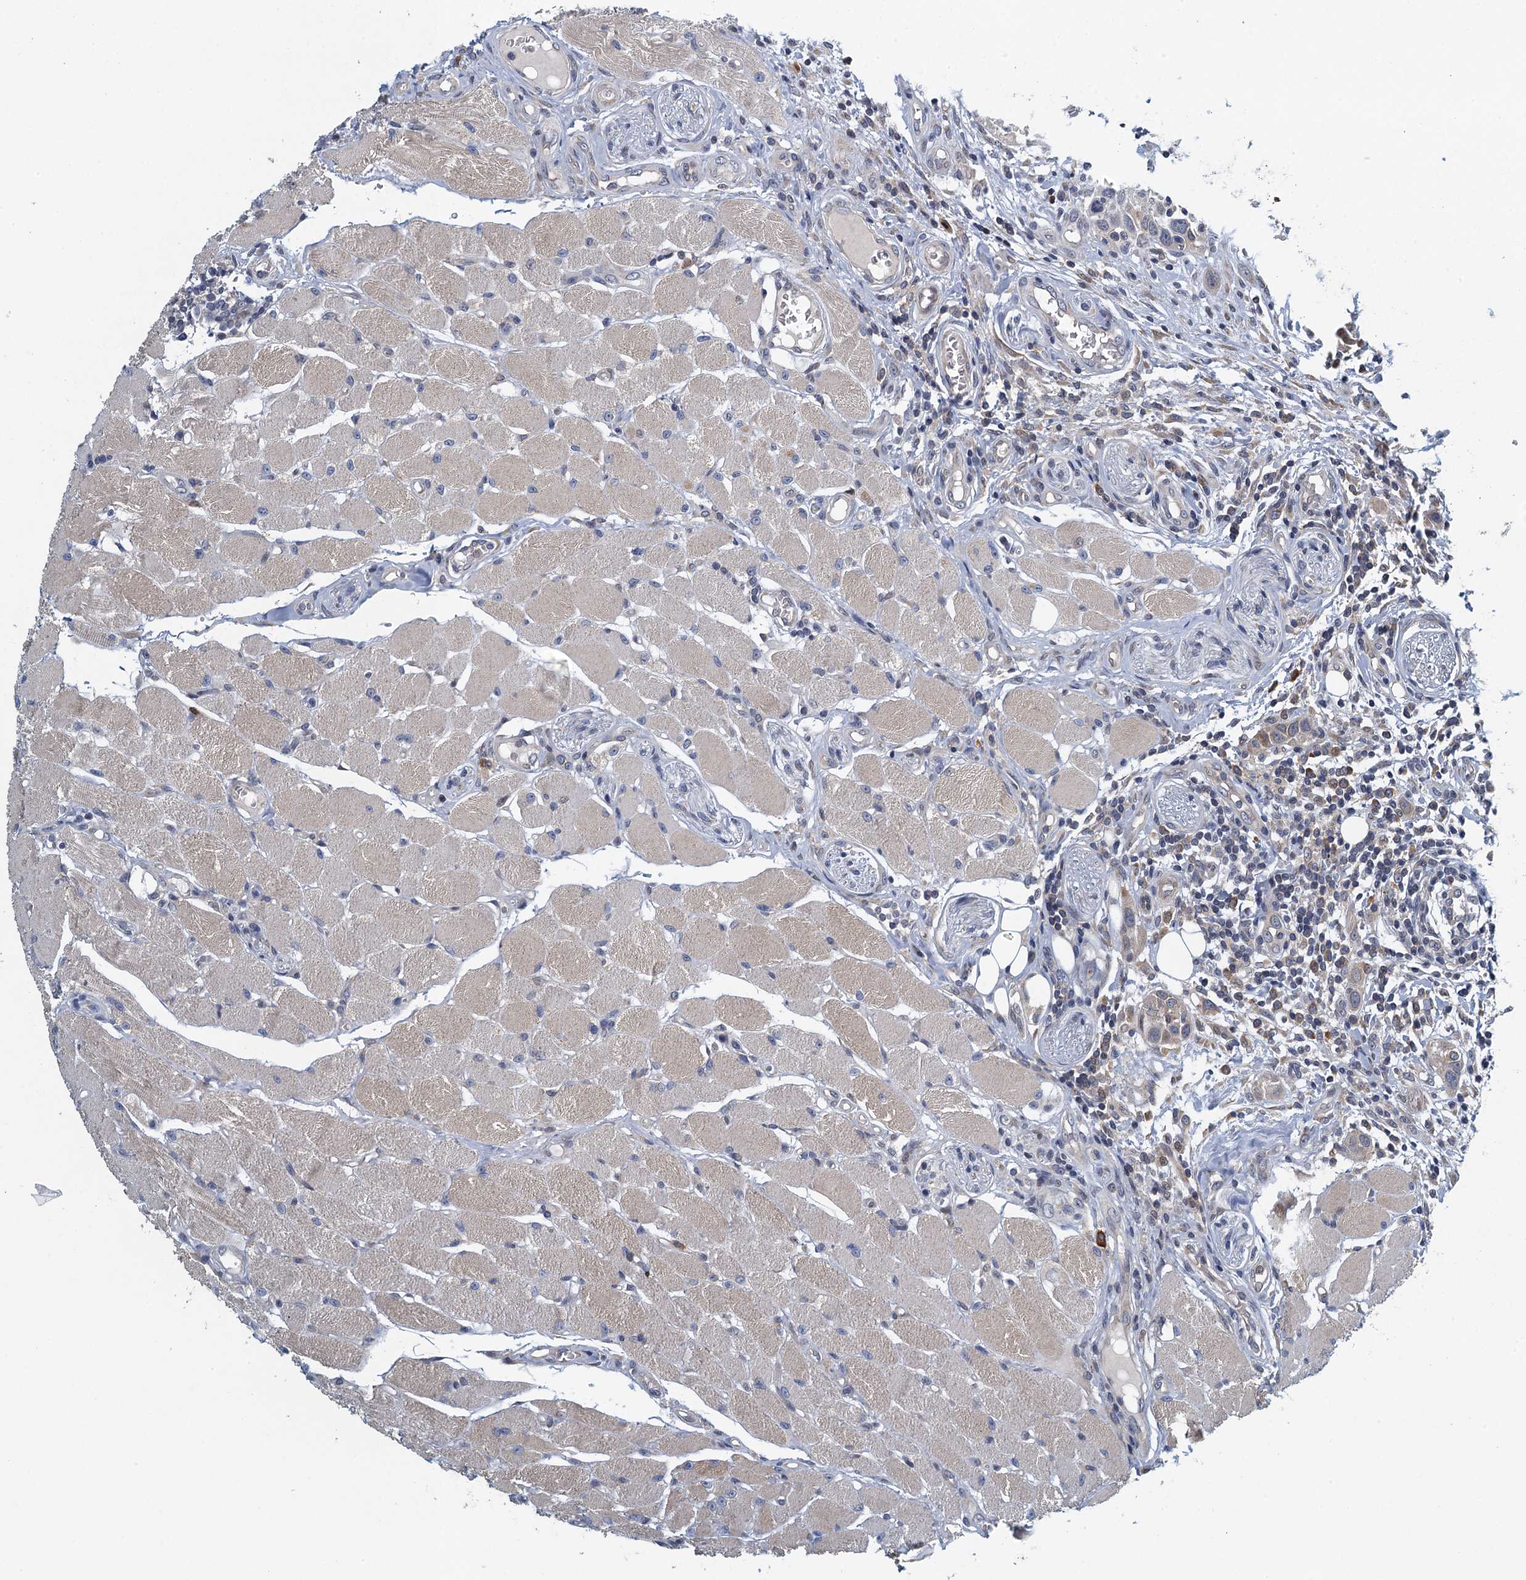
{"staining": {"intensity": "weak", "quantity": "<25%", "location": "cytoplasmic/membranous"}, "tissue": "head and neck cancer", "cell_type": "Tumor cells", "image_type": "cancer", "snomed": [{"axis": "morphology", "description": "Squamous cell carcinoma, NOS"}, {"axis": "topography", "description": "Oral tissue"}, {"axis": "topography", "description": "Head-Neck"}], "caption": "The histopathology image reveals no staining of tumor cells in head and neck squamous cell carcinoma.", "gene": "ALG2", "patient": {"sex": "female", "age": 50}}